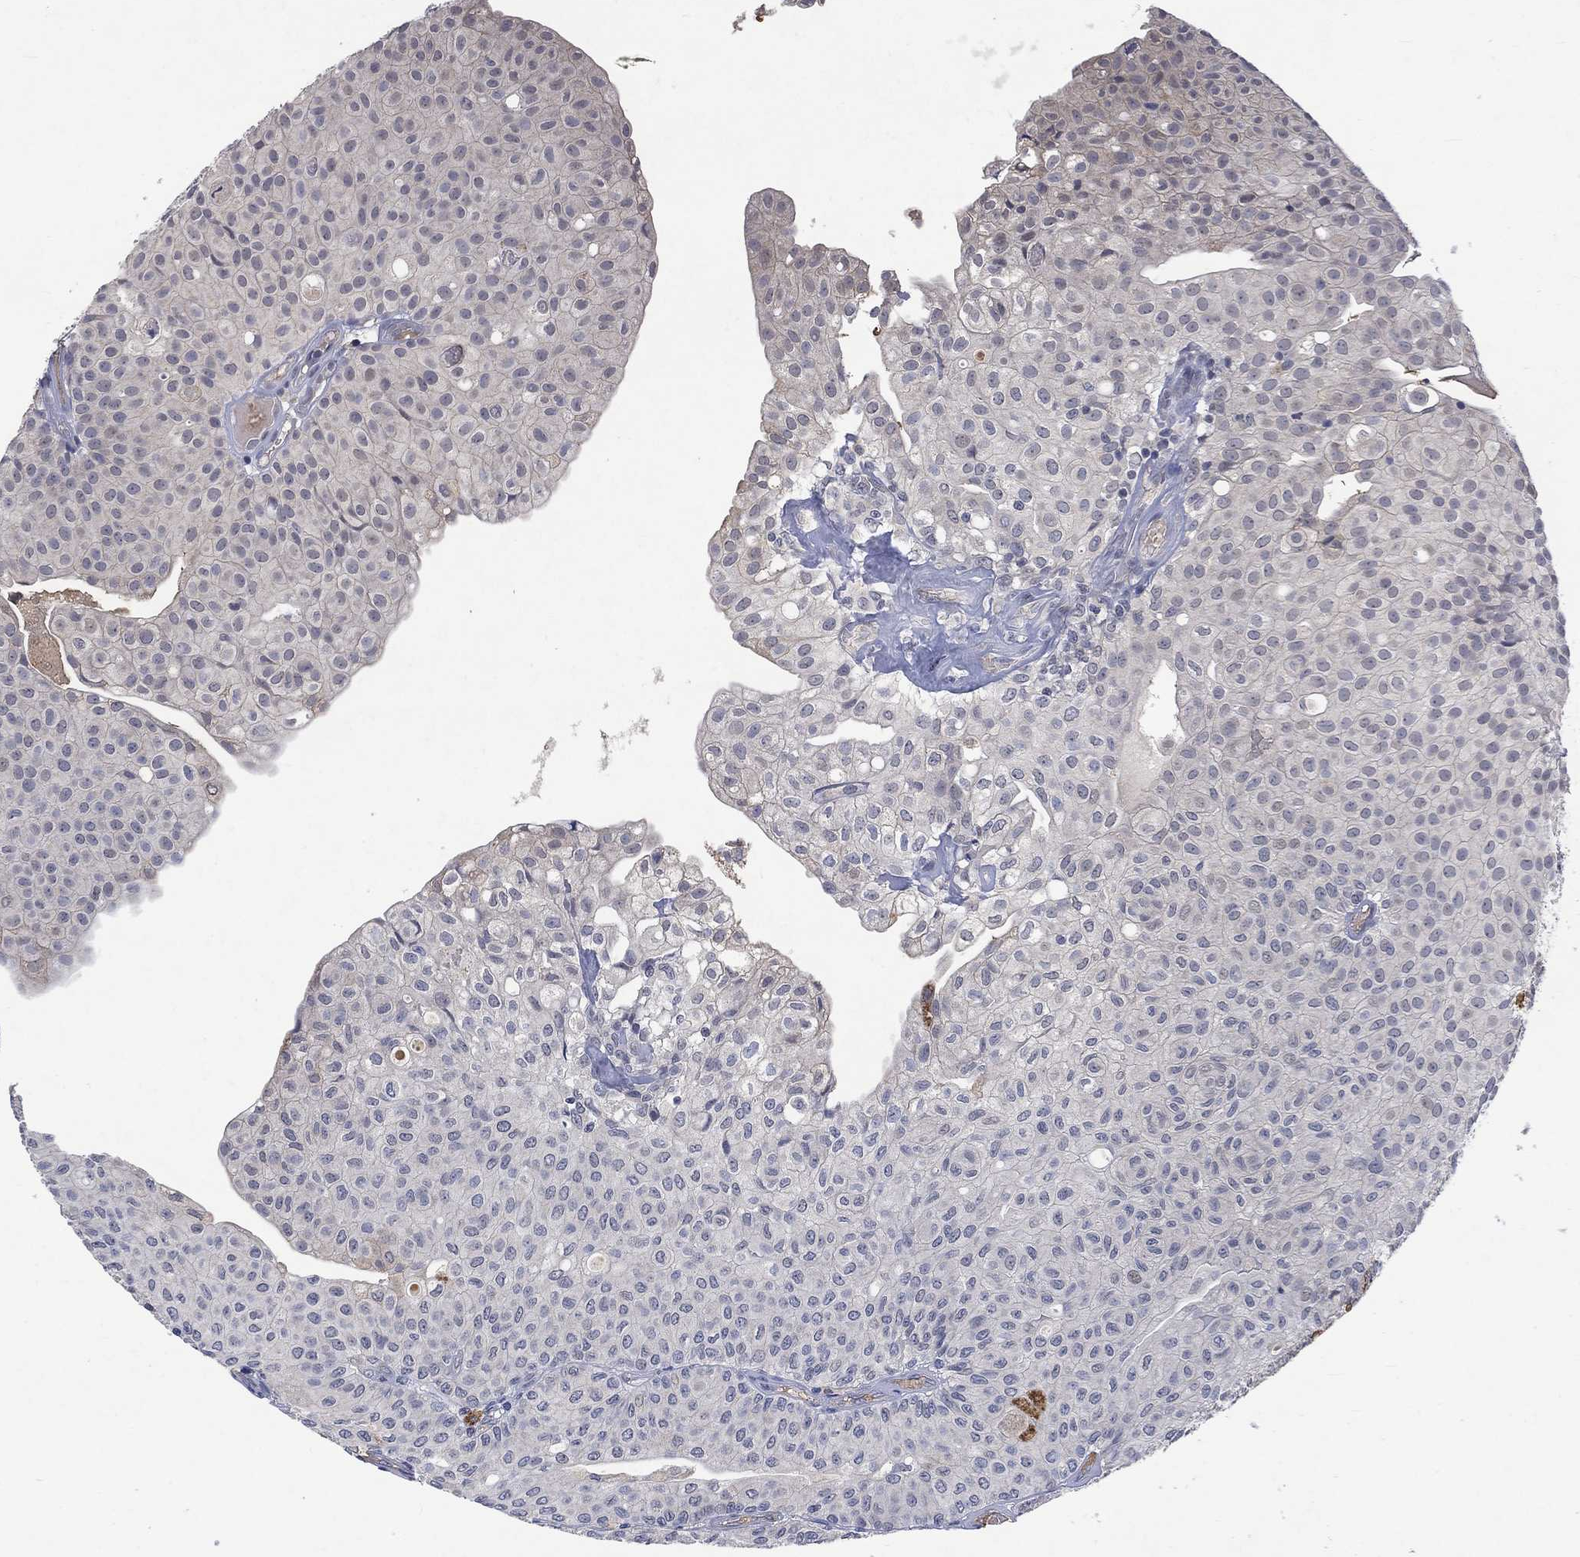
{"staining": {"intensity": "negative", "quantity": "none", "location": "none"}, "tissue": "urothelial cancer", "cell_type": "Tumor cells", "image_type": "cancer", "snomed": [{"axis": "morphology", "description": "Urothelial carcinoma, Low grade"}, {"axis": "topography", "description": "Urinary bladder"}], "caption": "The immunohistochemistry (IHC) micrograph has no significant positivity in tumor cells of urothelial cancer tissue.", "gene": "GRIN2D", "patient": {"sex": "male", "age": 89}}